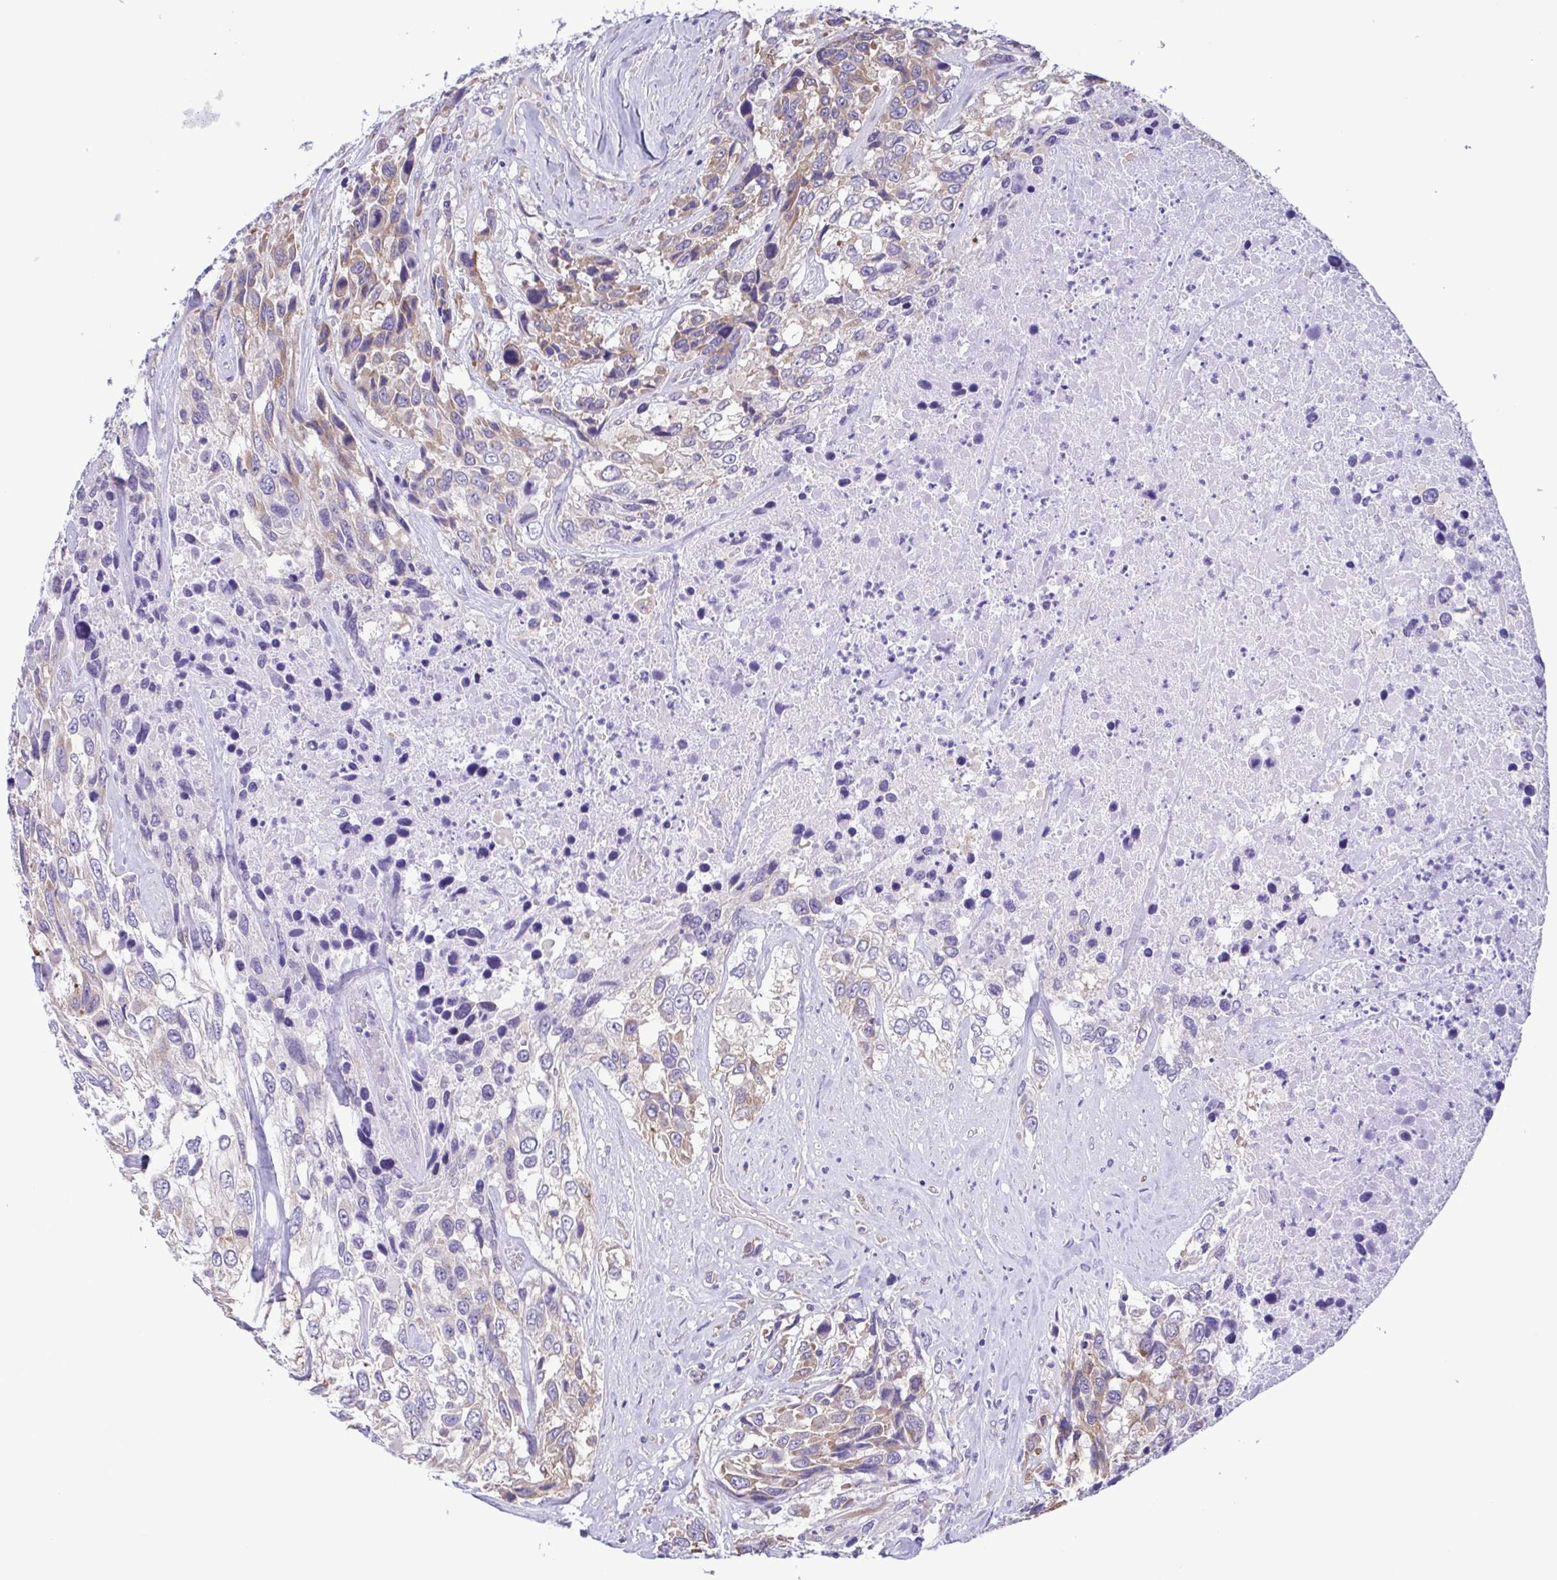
{"staining": {"intensity": "weak", "quantity": "25%-75%", "location": "cytoplasmic/membranous"}, "tissue": "urothelial cancer", "cell_type": "Tumor cells", "image_type": "cancer", "snomed": [{"axis": "morphology", "description": "Urothelial carcinoma, High grade"}, {"axis": "topography", "description": "Urinary bladder"}], "caption": "Immunohistochemical staining of human urothelial cancer shows low levels of weak cytoplasmic/membranous protein staining in approximately 25%-75% of tumor cells.", "gene": "TNNI3", "patient": {"sex": "female", "age": 70}}